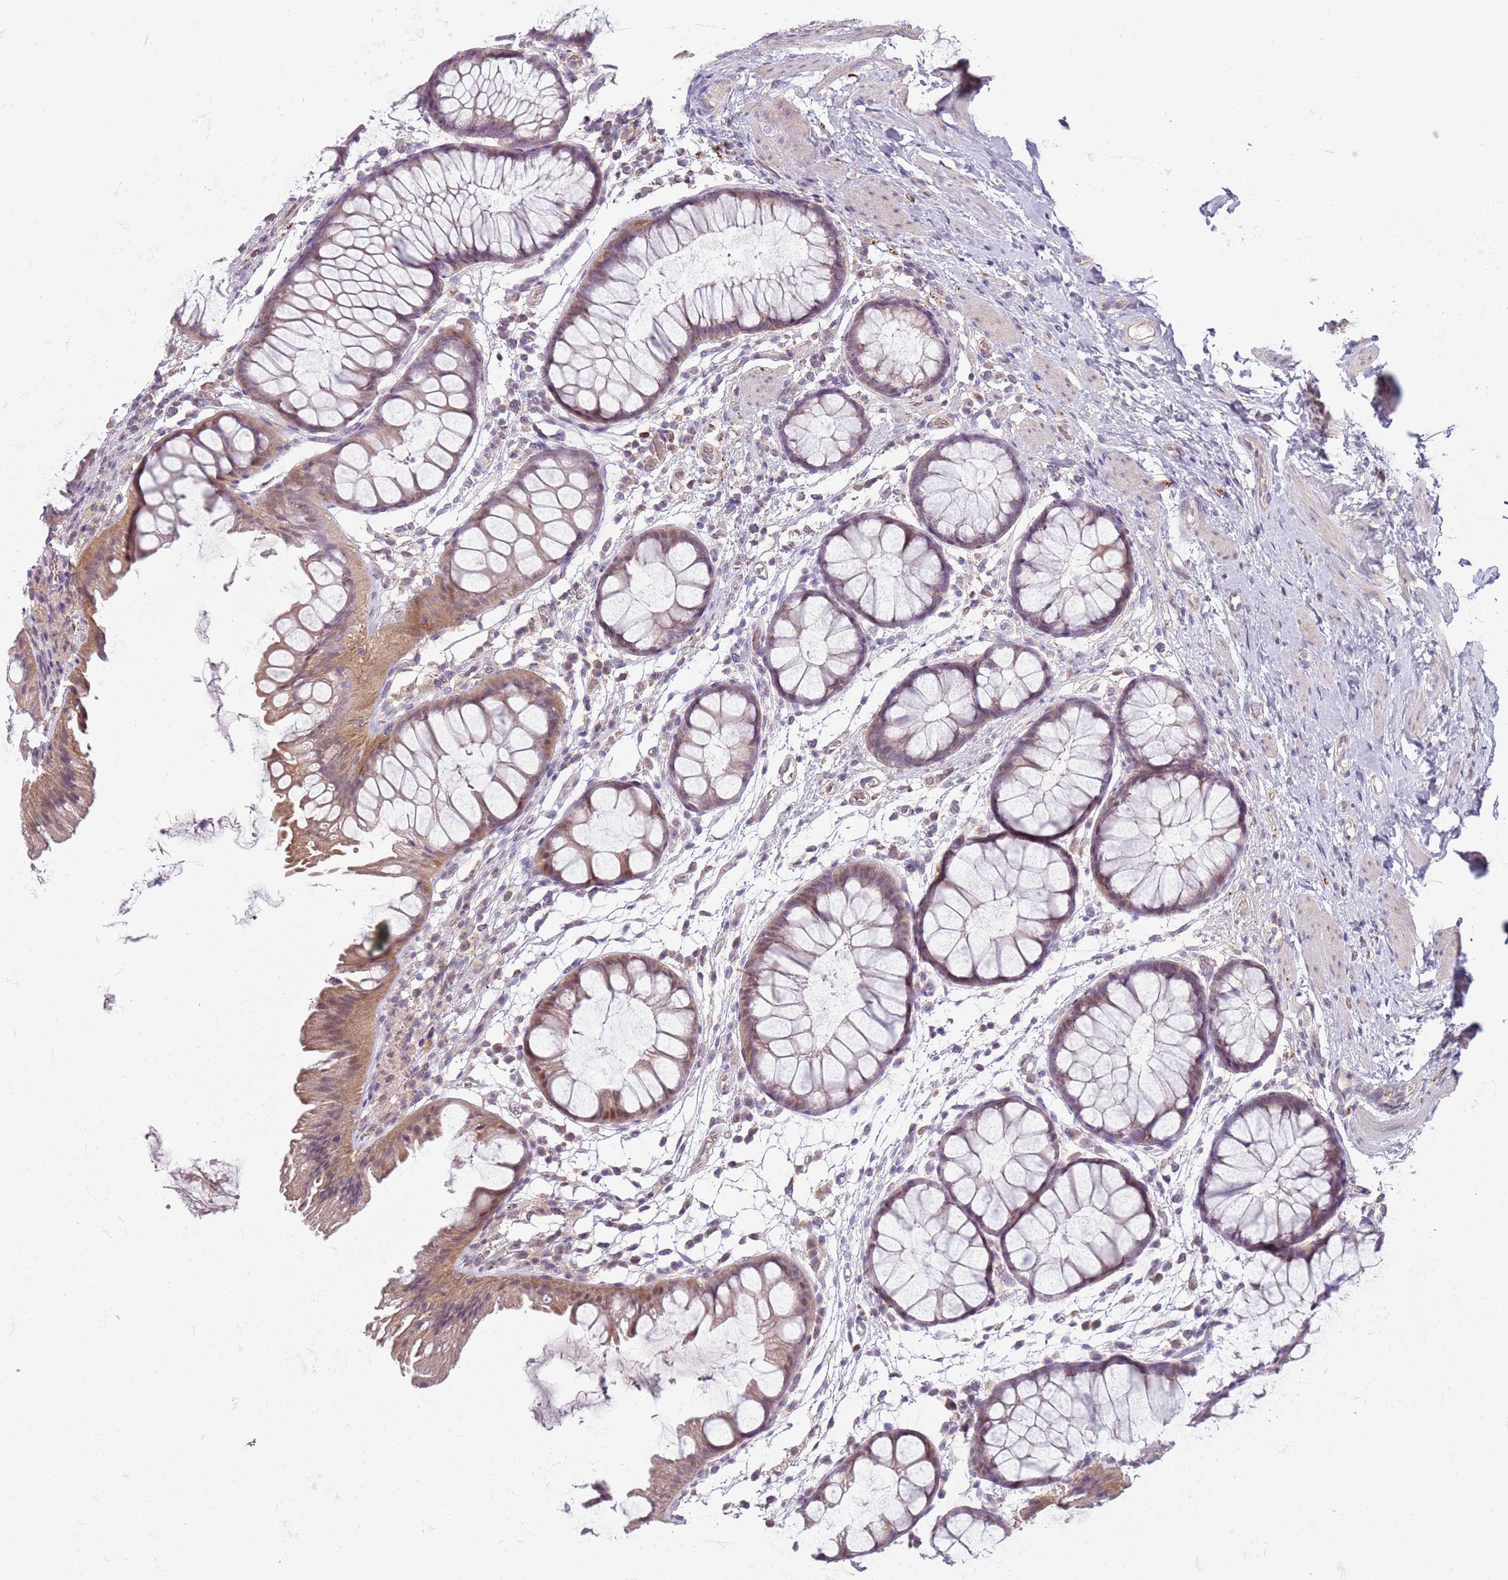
{"staining": {"intensity": "weak", "quantity": "25%-75%", "location": "cytoplasmic/membranous"}, "tissue": "colon", "cell_type": "Endothelial cells", "image_type": "normal", "snomed": [{"axis": "morphology", "description": "Normal tissue, NOS"}, {"axis": "topography", "description": "Colon"}], "caption": "Benign colon shows weak cytoplasmic/membranous staining in about 25%-75% of endothelial cells, visualized by immunohistochemistry.", "gene": "TEKT4", "patient": {"sex": "female", "age": 62}}